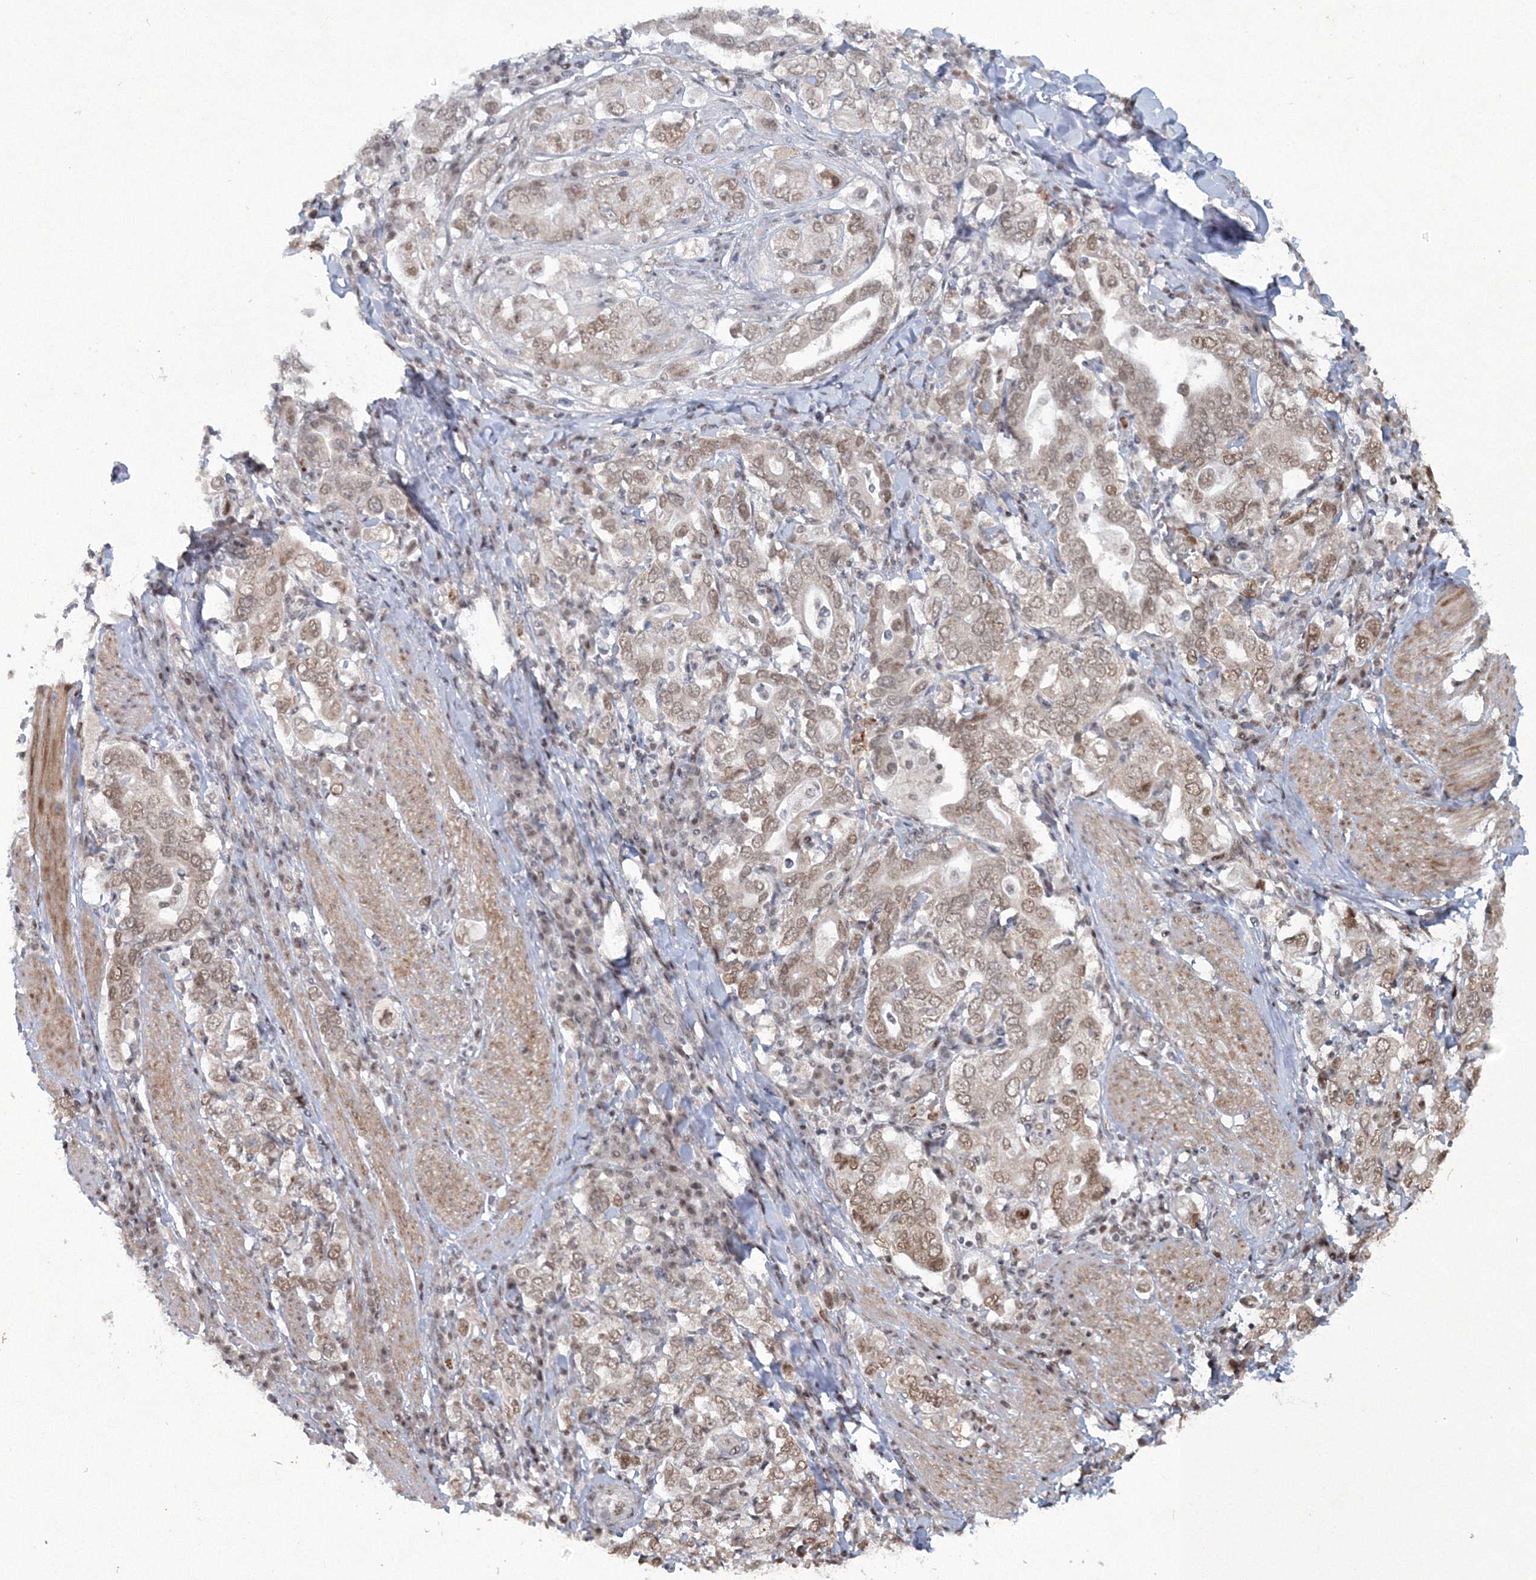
{"staining": {"intensity": "moderate", "quantity": ">75%", "location": "nuclear"}, "tissue": "stomach cancer", "cell_type": "Tumor cells", "image_type": "cancer", "snomed": [{"axis": "morphology", "description": "Adenocarcinoma, NOS"}, {"axis": "topography", "description": "Stomach, upper"}], "caption": "IHC (DAB (3,3'-diaminobenzidine)) staining of human stomach cancer (adenocarcinoma) reveals moderate nuclear protein staining in about >75% of tumor cells.", "gene": "C3orf33", "patient": {"sex": "male", "age": 62}}